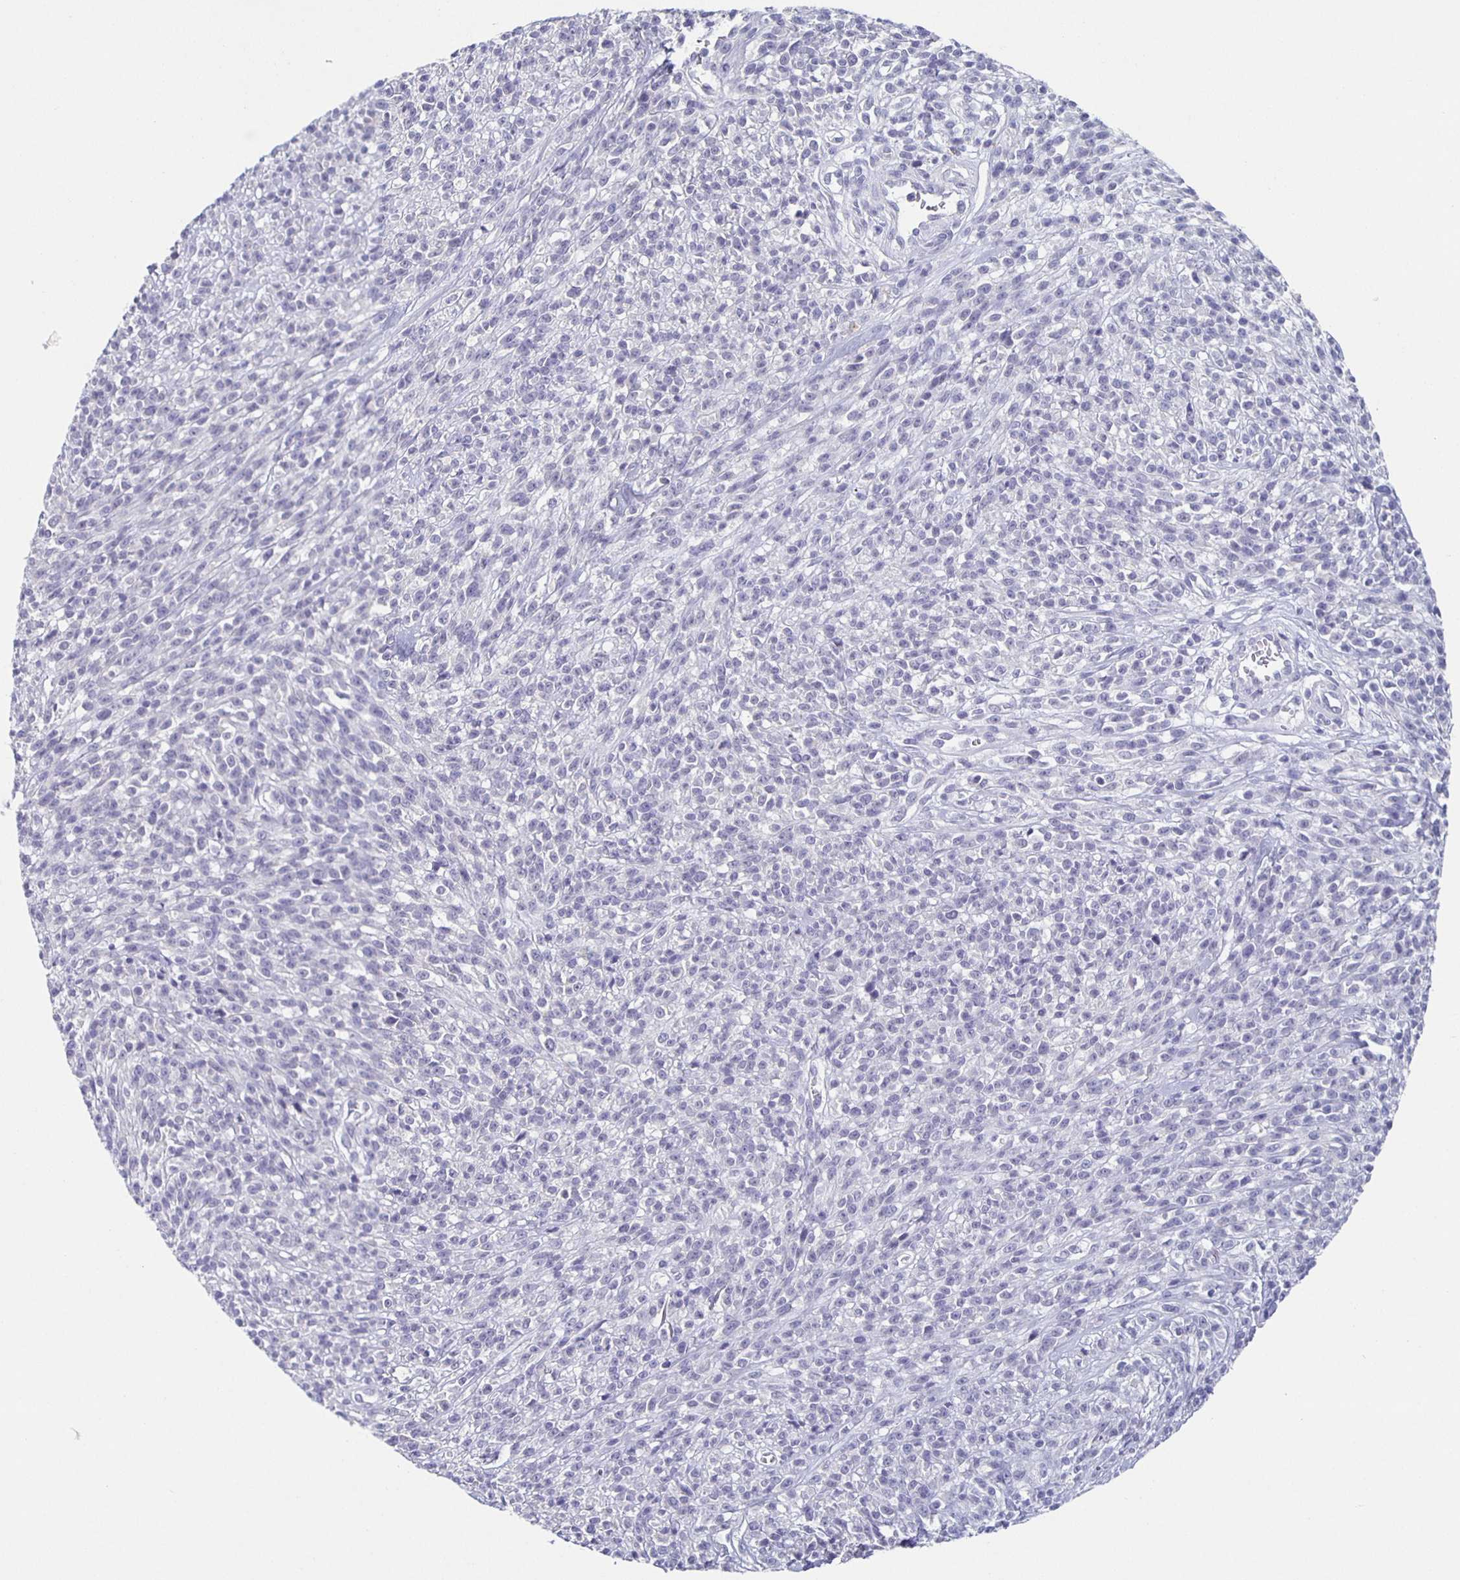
{"staining": {"intensity": "negative", "quantity": "none", "location": "none"}, "tissue": "melanoma", "cell_type": "Tumor cells", "image_type": "cancer", "snomed": [{"axis": "morphology", "description": "Malignant melanoma, NOS"}, {"axis": "topography", "description": "Skin"}, {"axis": "topography", "description": "Skin of trunk"}], "caption": "The image reveals no significant staining in tumor cells of malignant melanoma.", "gene": "CARNS1", "patient": {"sex": "male", "age": 74}}